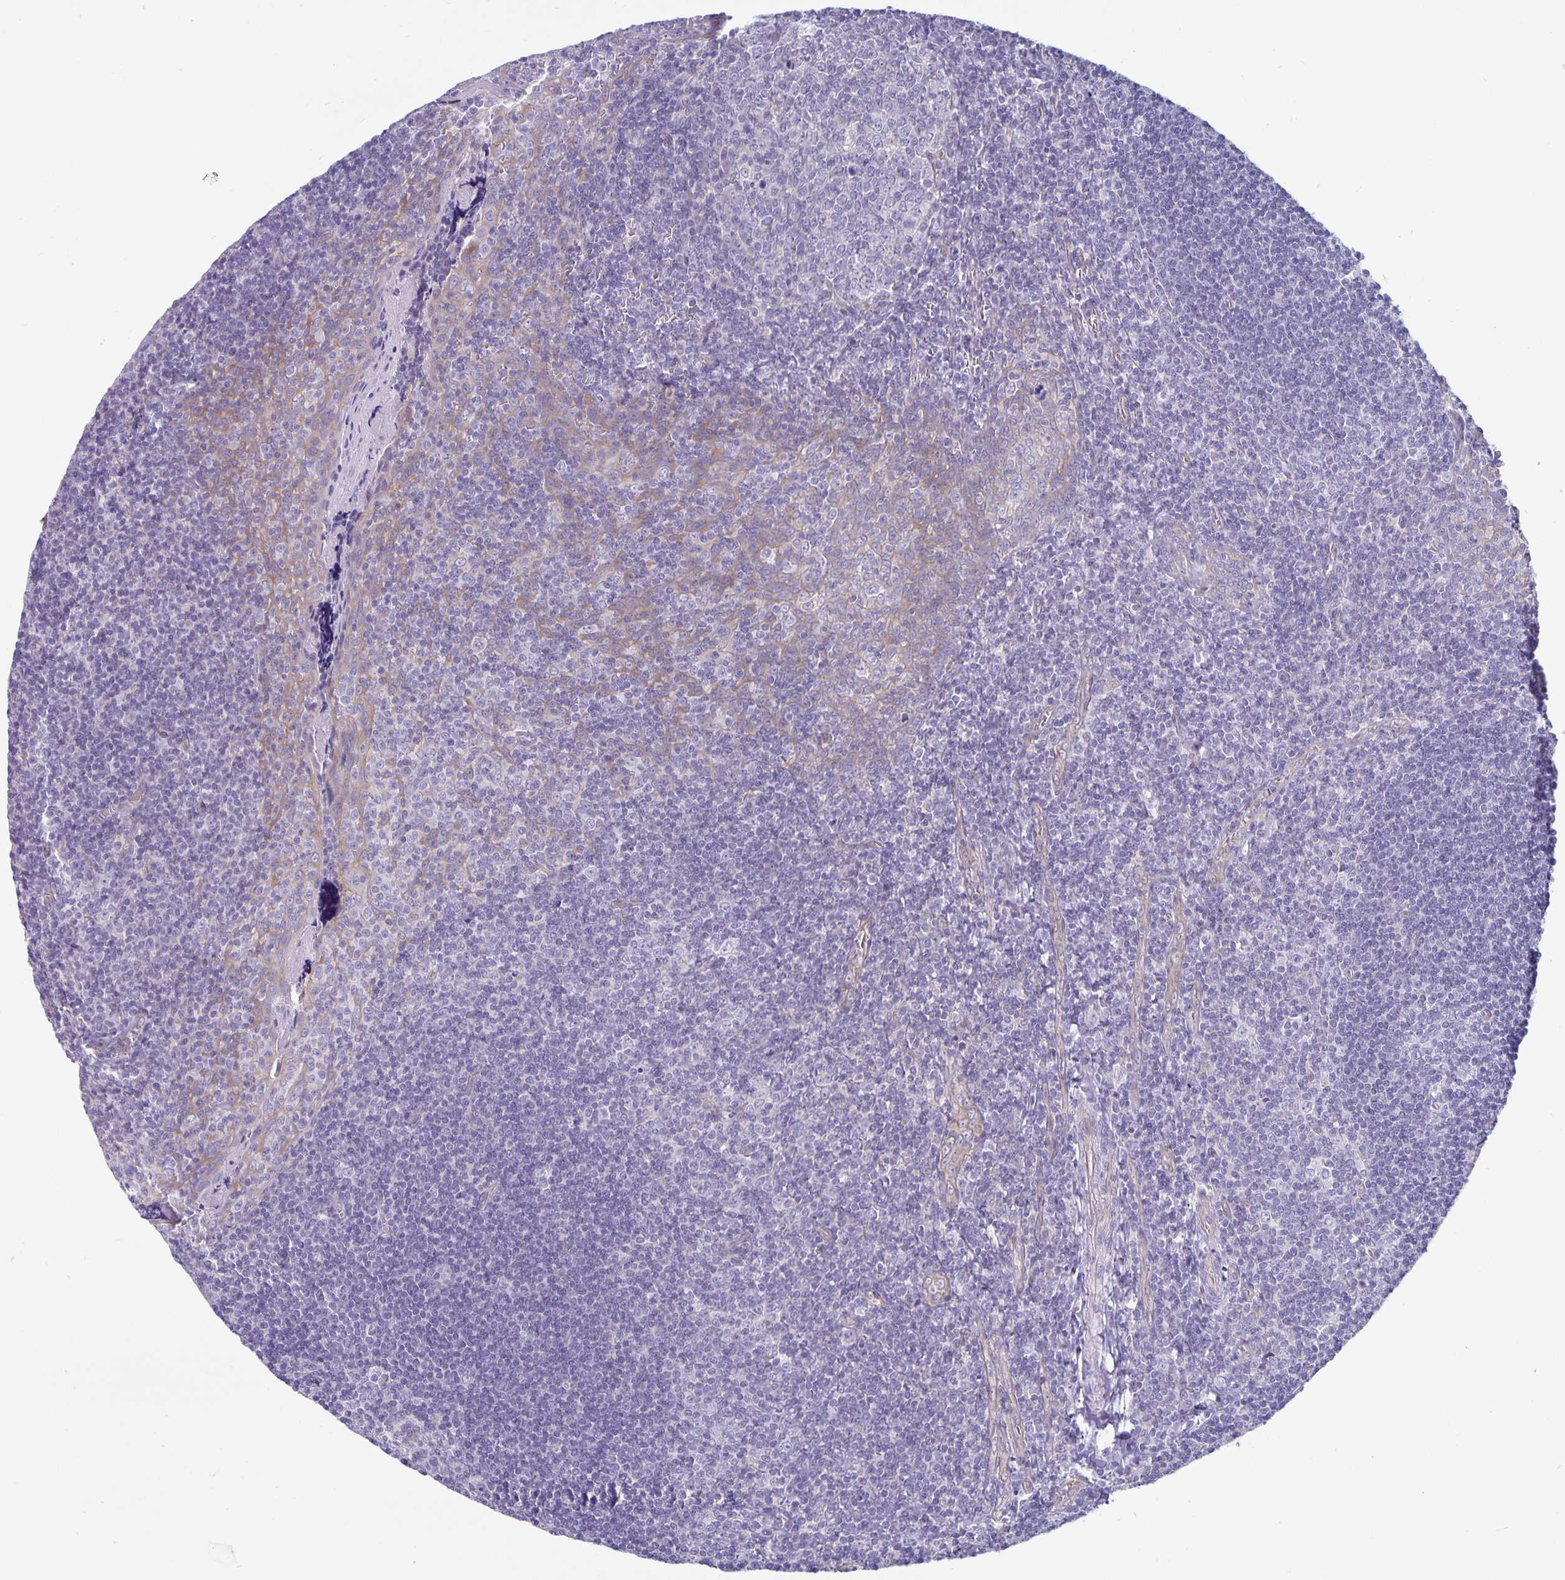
{"staining": {"intensity": "negative", "quantity": "none", "location": "none"}, "tissue": "tonsil", "cell_type": "Germinal center cells", "image_type": "normal", "snomed": [{"axis": "morphology", "description": "Normal tissue, NOS"}, {"axis": "morphology", "description": "Inflammation, NOS"}, {"axis": "topography", "description": "Tonsil"}], "caption": "The photomicrograph exhibits no staining of germinal center cells in benign tonsil.", "gene": "PLCB3", "patient": {"sex": "female", "age": 31}}